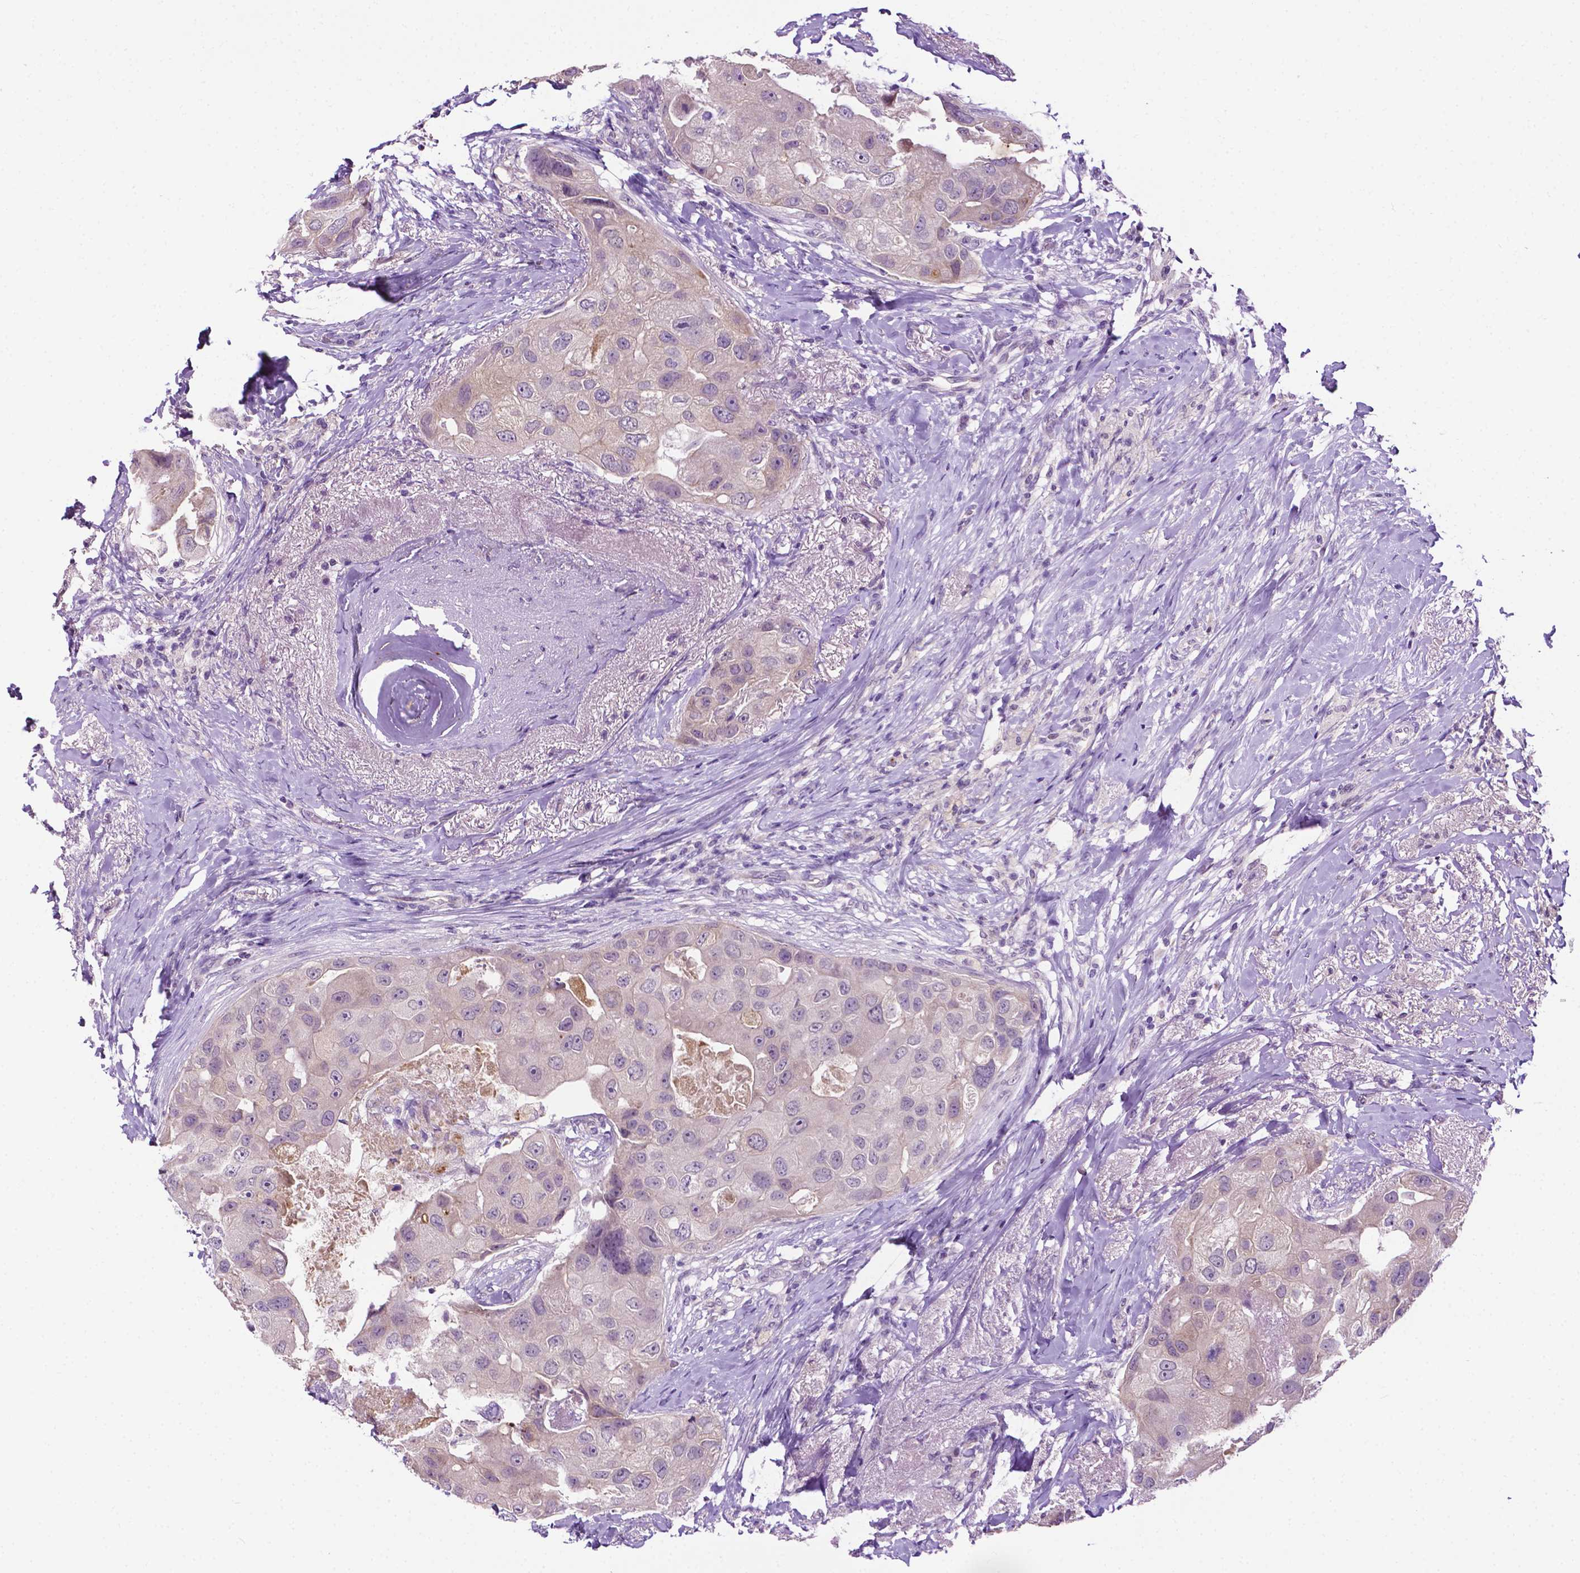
{"staining": {"intensity": "negative", "quantity": "none", "location": "none"}, "tissue": "breast cancer", "cell_type": "Tumor cells", "image_type": "cancer", "snomed": [{"axis": "morphology", "description": "Duct carcinoma"}, {"axis": "topography", "description": "Breast"}], "caption": "IHC micrograph of neoplastic tissue: human breast cancer stained with DAB demonstrates no significant protein expression in tumor cells.", "gene": "MMP27", "patient": {"sex": "female", "age": 43}}